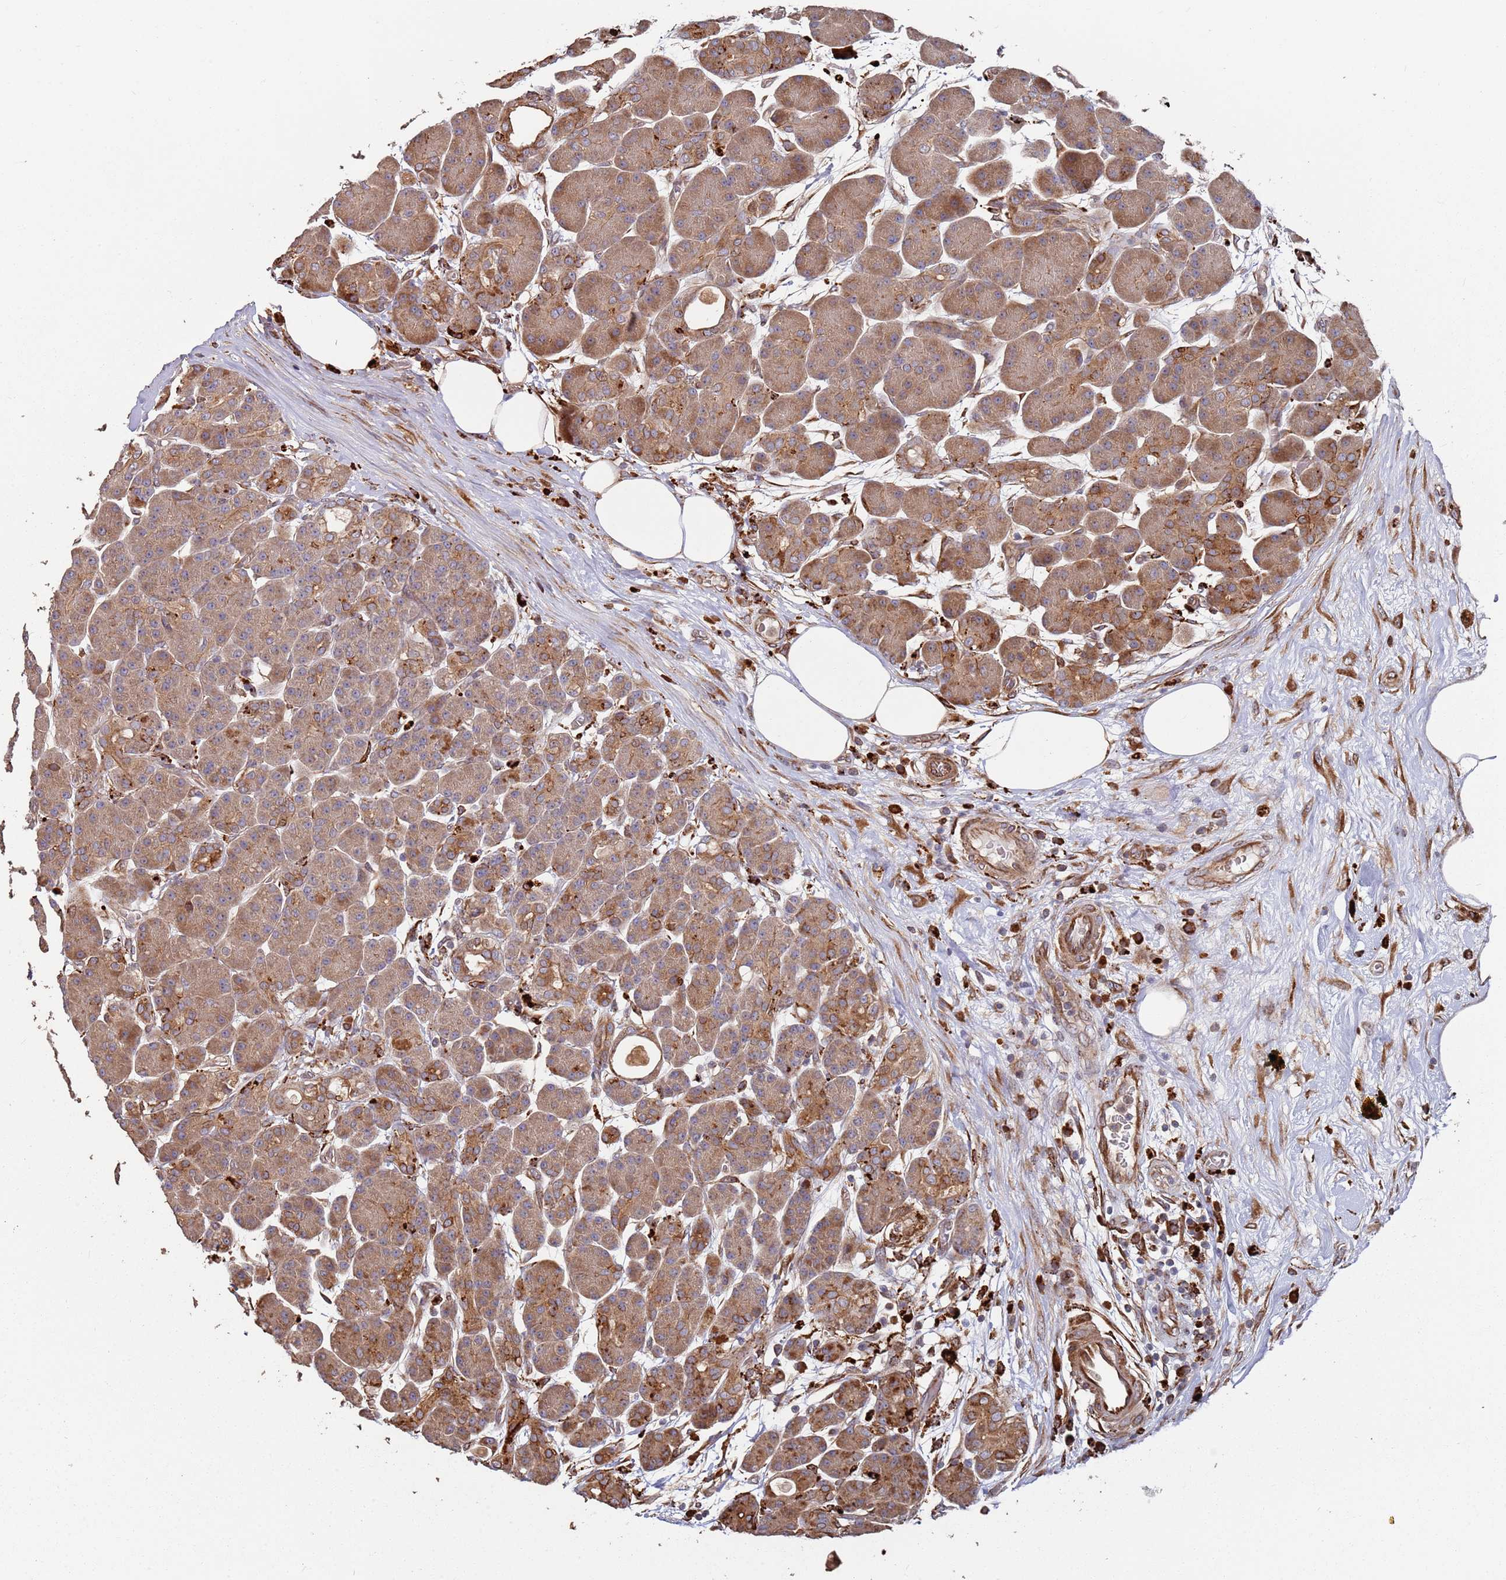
{"staining": {"intensity": "strong", "quantity": ">75%", "location": "cytoplasmic/membranous"}, "tissue": "pancreas", "cell_type": "Exocrine glandular cells", "image_type": "normal", "snomed": [{"axis": "morphology", "description": "Normal tissue, NOS"}, {"axis": "topography", "description": "Pancreas"}], "caption": "Immunohistochemical staining of normal pancreas displays high levels of strong cytoplasmic/membranous expression in approximately >75% of exocrine glandular cells. The protein of interest is stained brown, and the nuclei are stained in blue (DAB (3,3'-diaminobenzidine) IHC with brightfield microscopy, high magnification).", "gene": "LACC1", "patient": {"sex": "male", "age": 63}}